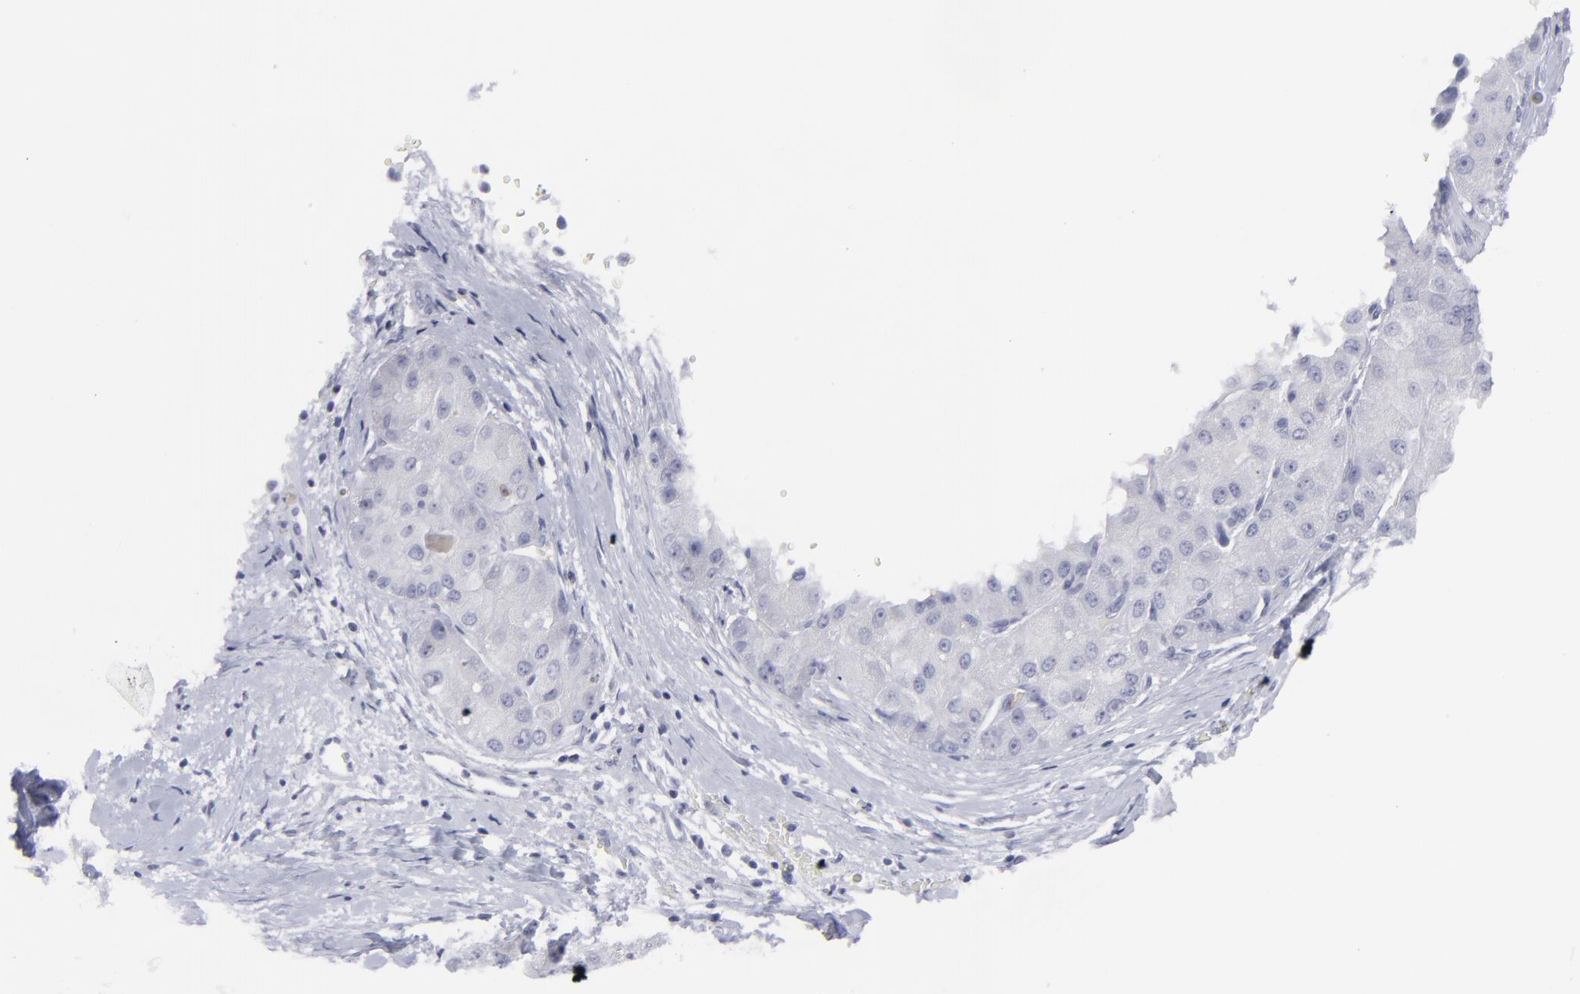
{"staining": {"intensity": "negative", "quantity": "none", "location": "none"}, "tissue": "liver cancer", "cell_type": "Tumor cells", "image_type": "cancer", "snomed": [{"axis": "morphology", "description": "Carcinoma, Hepatocellular, NOS"}, {"axis": "topography", "description": "Liver"}], "caption": "Immunohistochemical staining of human liver cancer displays no significant staining in tumor cells.", "gene": "CD7", "patient": {"sex": "male", "age": 80}}